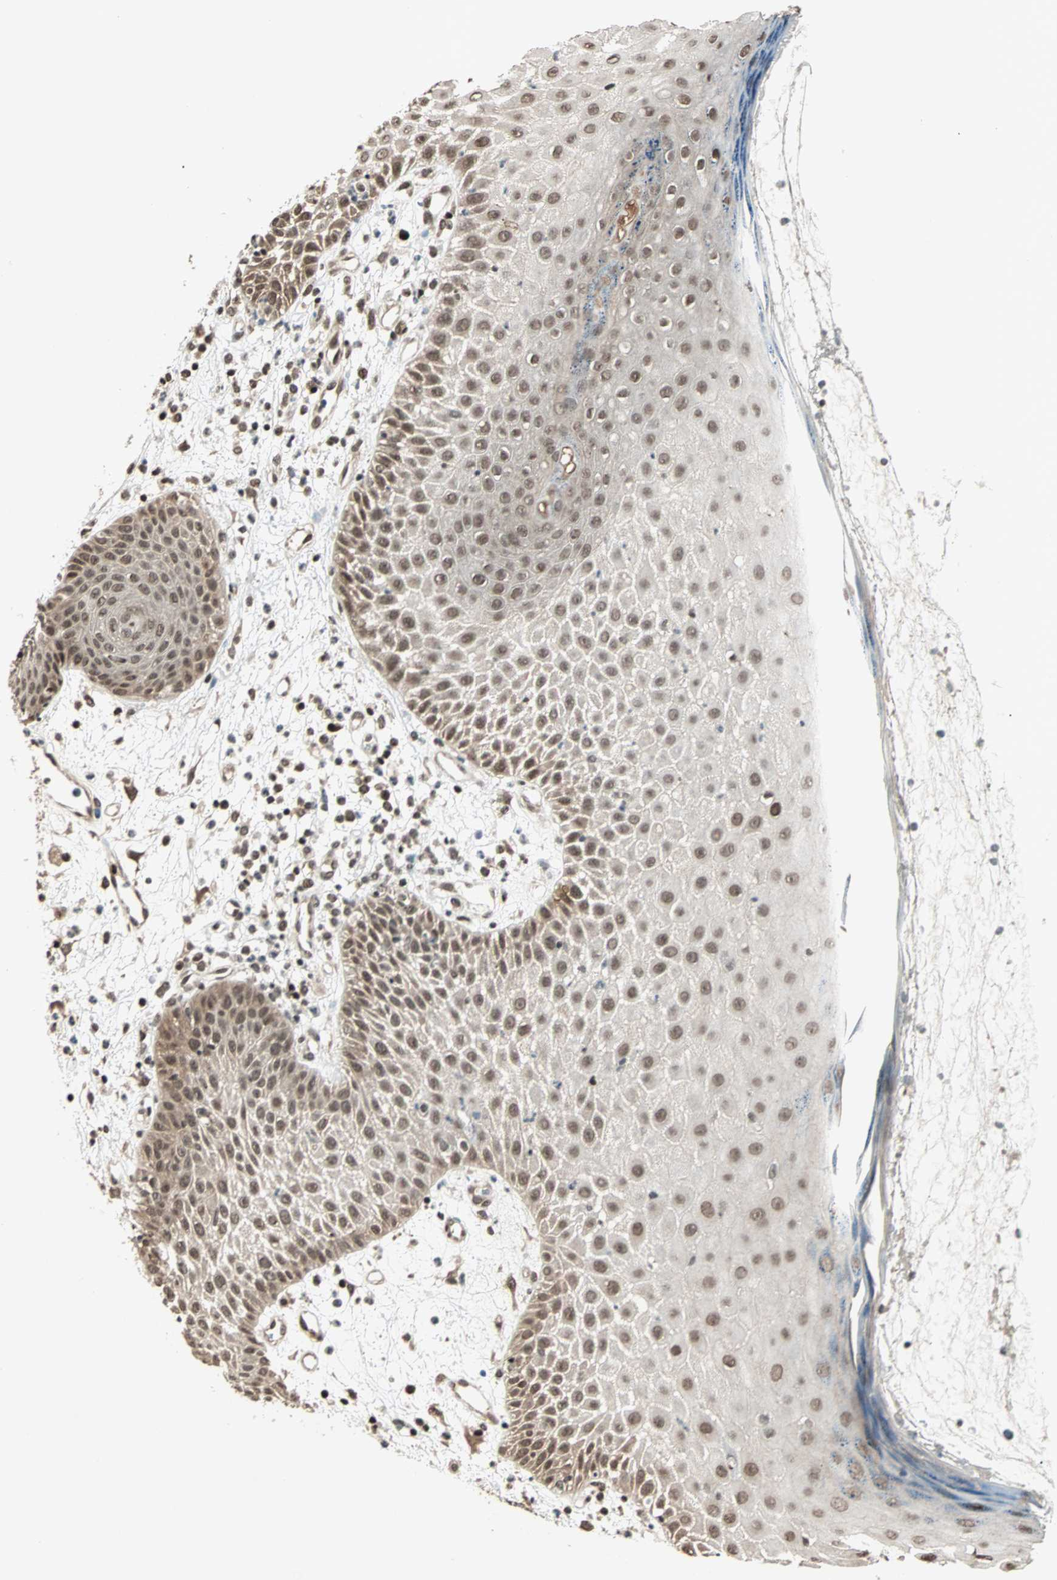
{"staining": {"intensity": "moderate", "quantity": ">75%", "location": "cytoplasmic/membranous,nuclear"}, "tissue": "skin cancer", "cell_type": "Tumor cells", "image_type": "cancer", "snomed": [{"axis": "morphology", "description": "Squamous cell carcinoma, NOS"}, {"axis": "topography", "description": "Skin"}], "caption": "DAB (3,3'-diaminobenzidine) immunohistochemical staining of skin cancer (squamous cell carcinoma) displays moderate cytoplasmic/membranous and nuclear protein staining in approximately >75% of tumor cells.", "gene": "ZNF44", "patient": {"sex": "female", "age": 78}}